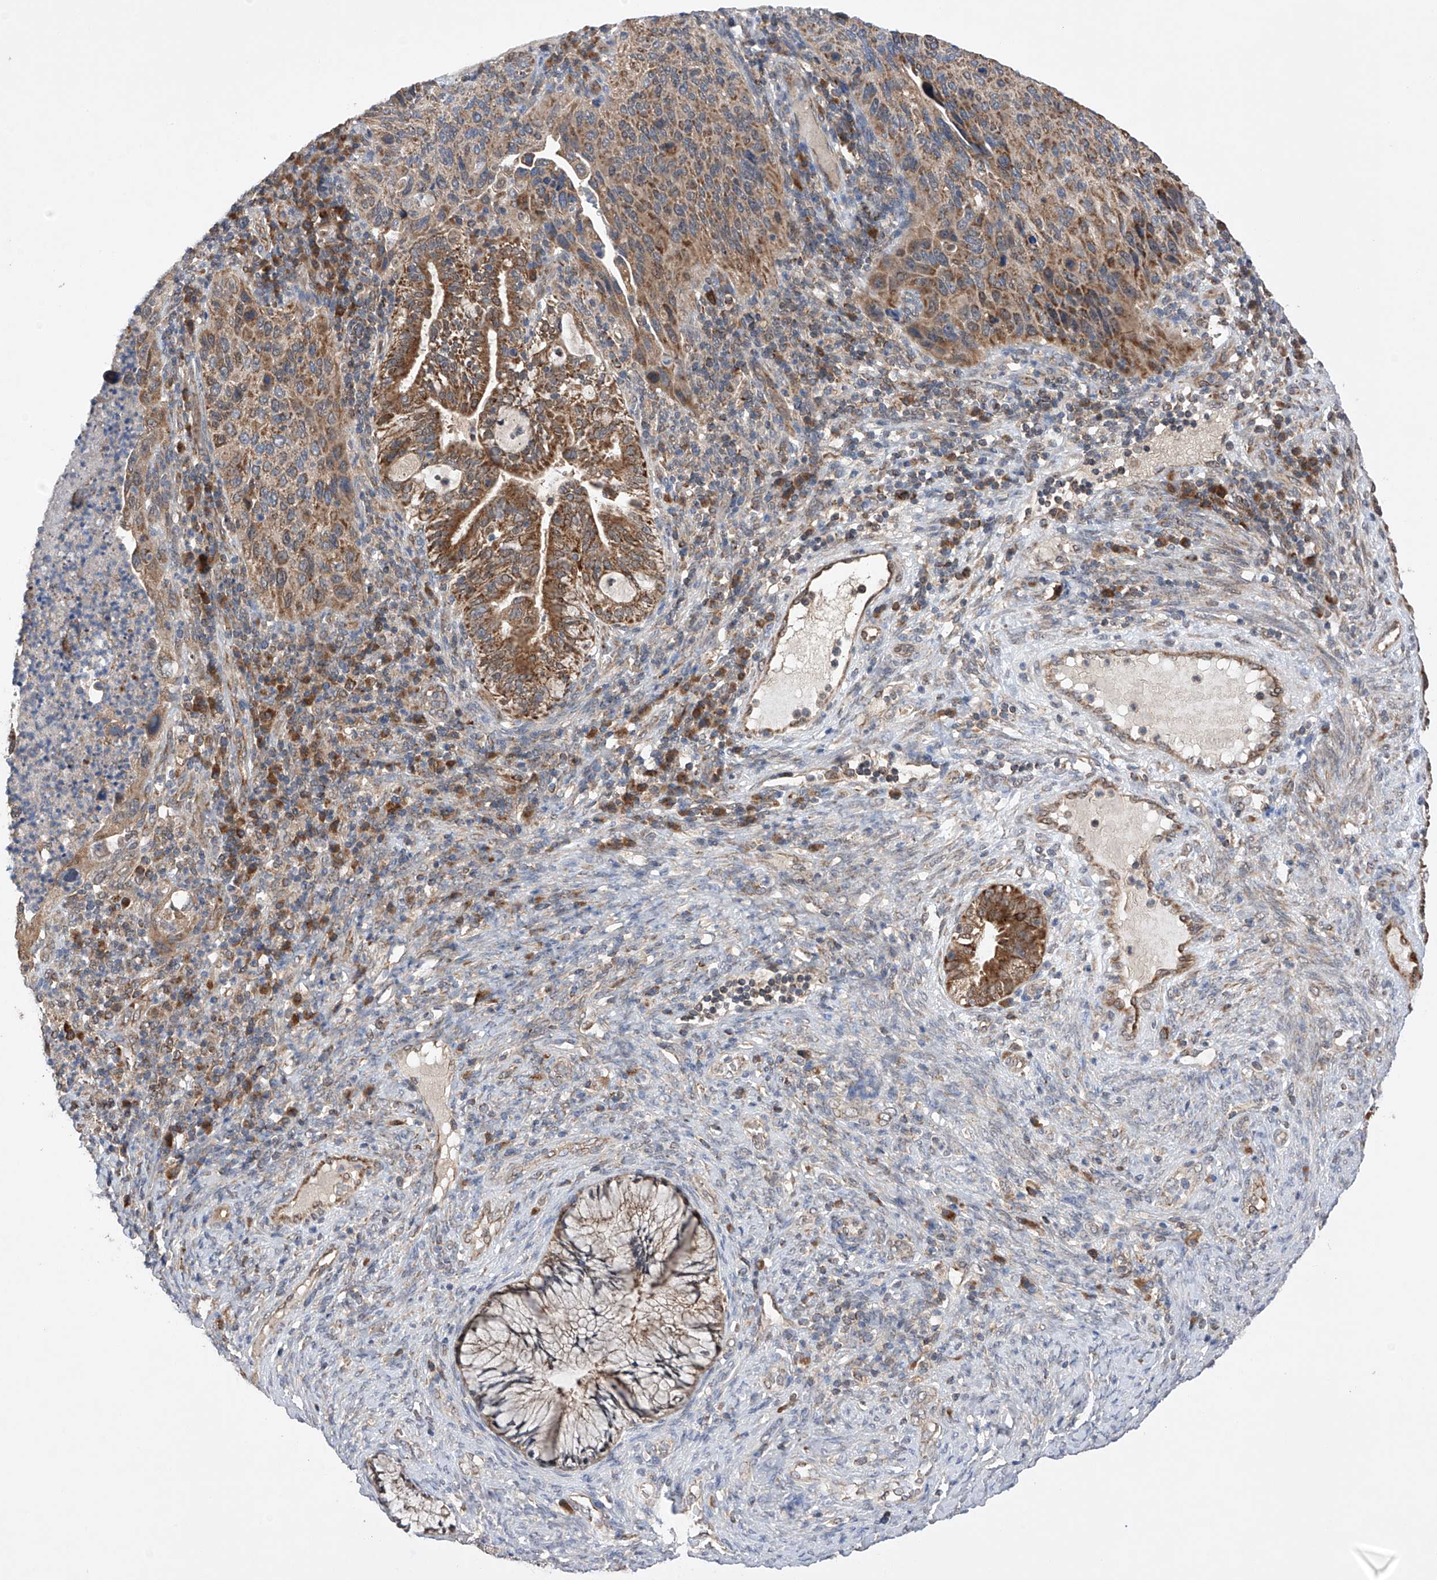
{"staining": {"intensity": "moderate", "quantity": ">75%", "location": "cytoplasmic/membranous"}, "tissue": "cervical cancer", "cell_type": "Tumor cells", "image_type": "cancer", "snomed": [{"axis": "morphology", "description": "Squamous cell carcinoma, NOS"}, {"axis": "topography", "description": "Cervix"}], "caption": "Tumor cells reveal moderate cytoplasmic/membranous positivity in approximately >75% of cells in cervical cancer.", "gene": "SDHAF4", "patient": {"sex": "female", "age": 38}}